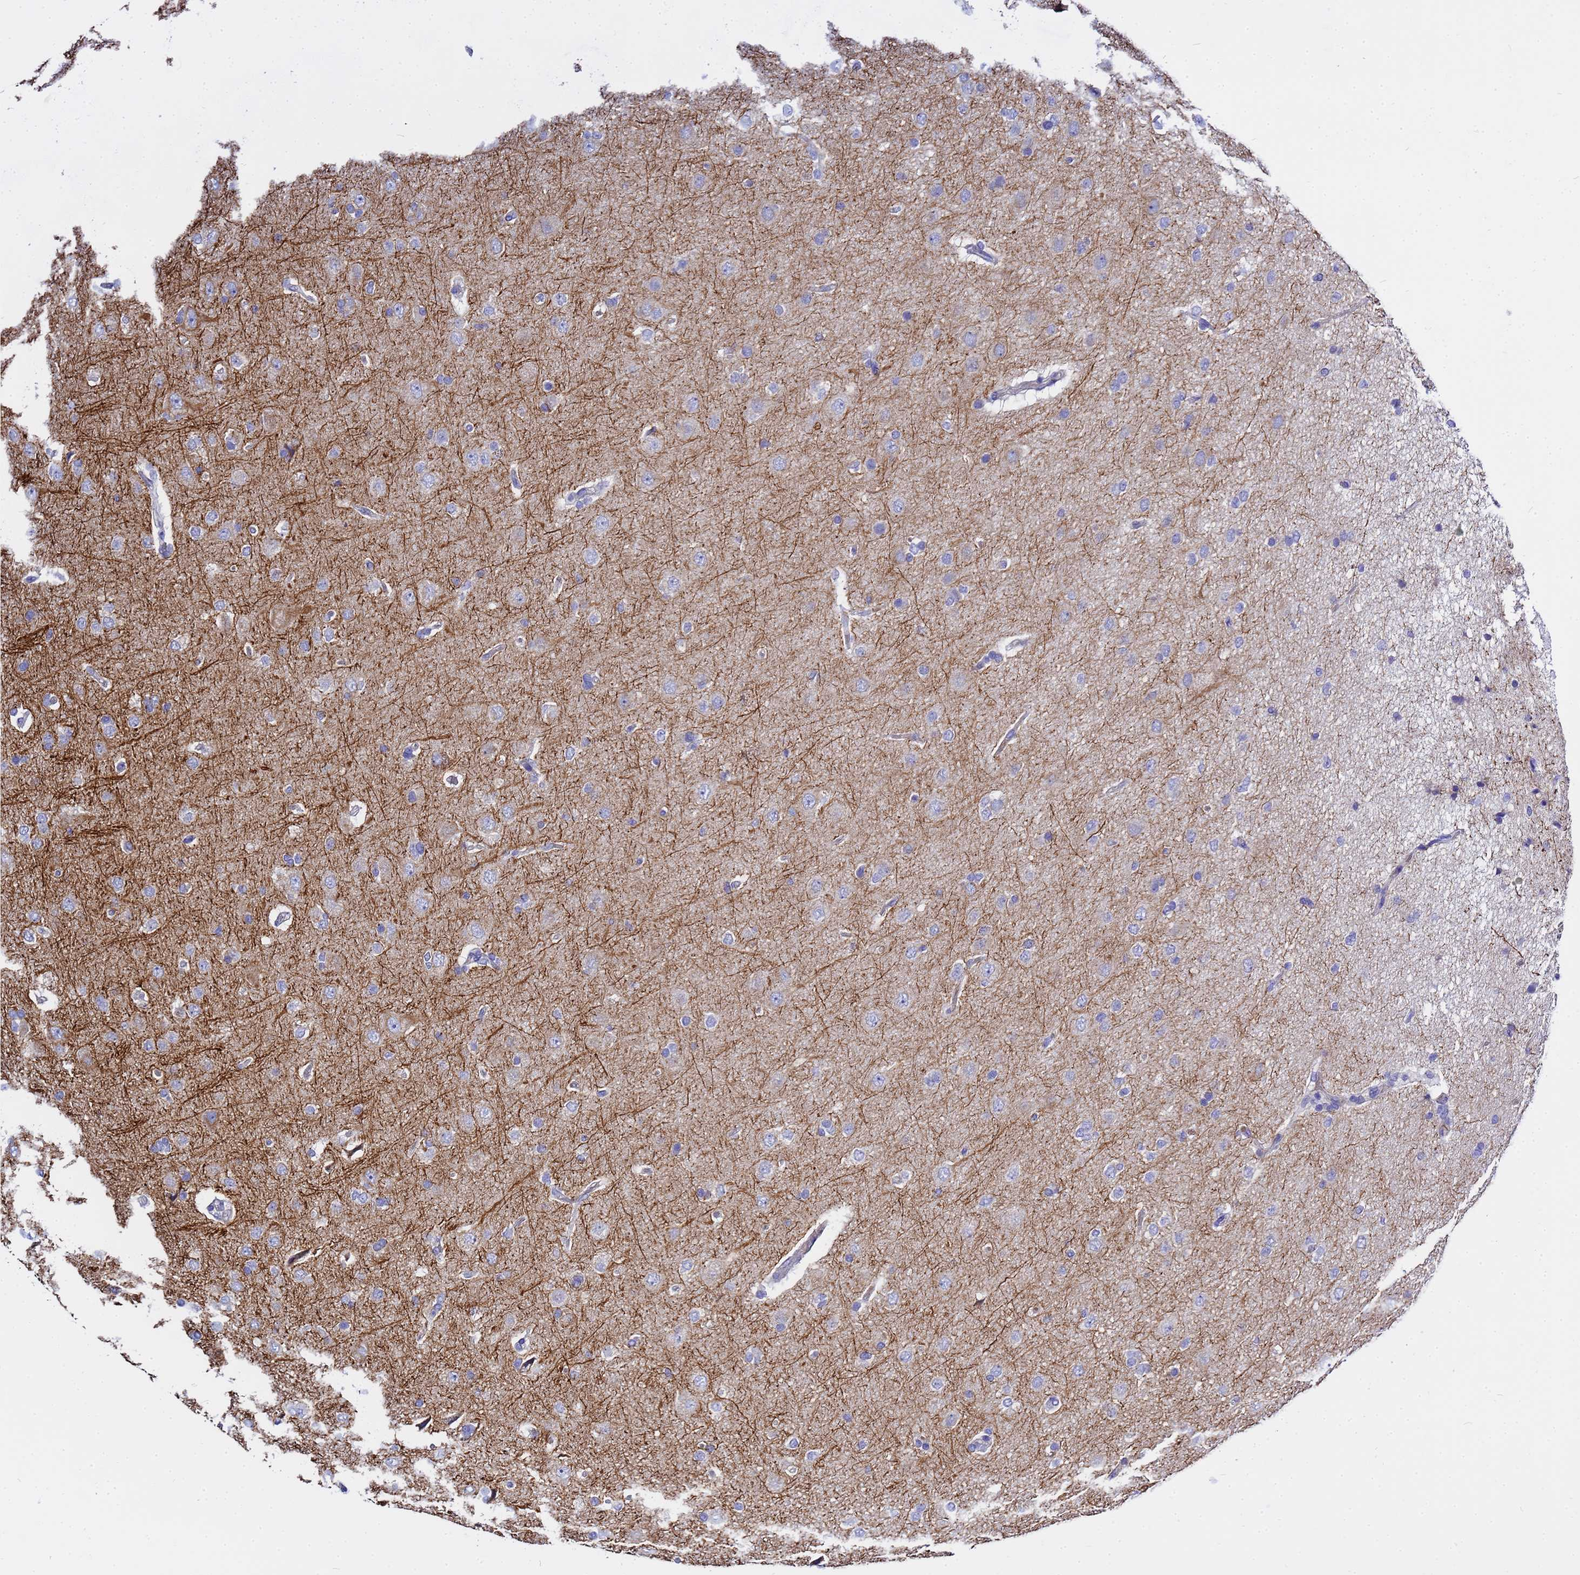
{"staining": {"intensity": "negative", "quantity": "none", "location": "none"}, "tissue": "glioma", "cell_type": "Tumor cells", "image_type": "cancer", "snomed": [{"axis": "morphology", "description": "Glioma, malignant, High grade"}, {"axis": "topography", "description": "Brain"}], "caption": "IHC of glioma shows no expression in tumor cells.", "gene": "USP18", "patient": {"sex": "male", "age": 72}}